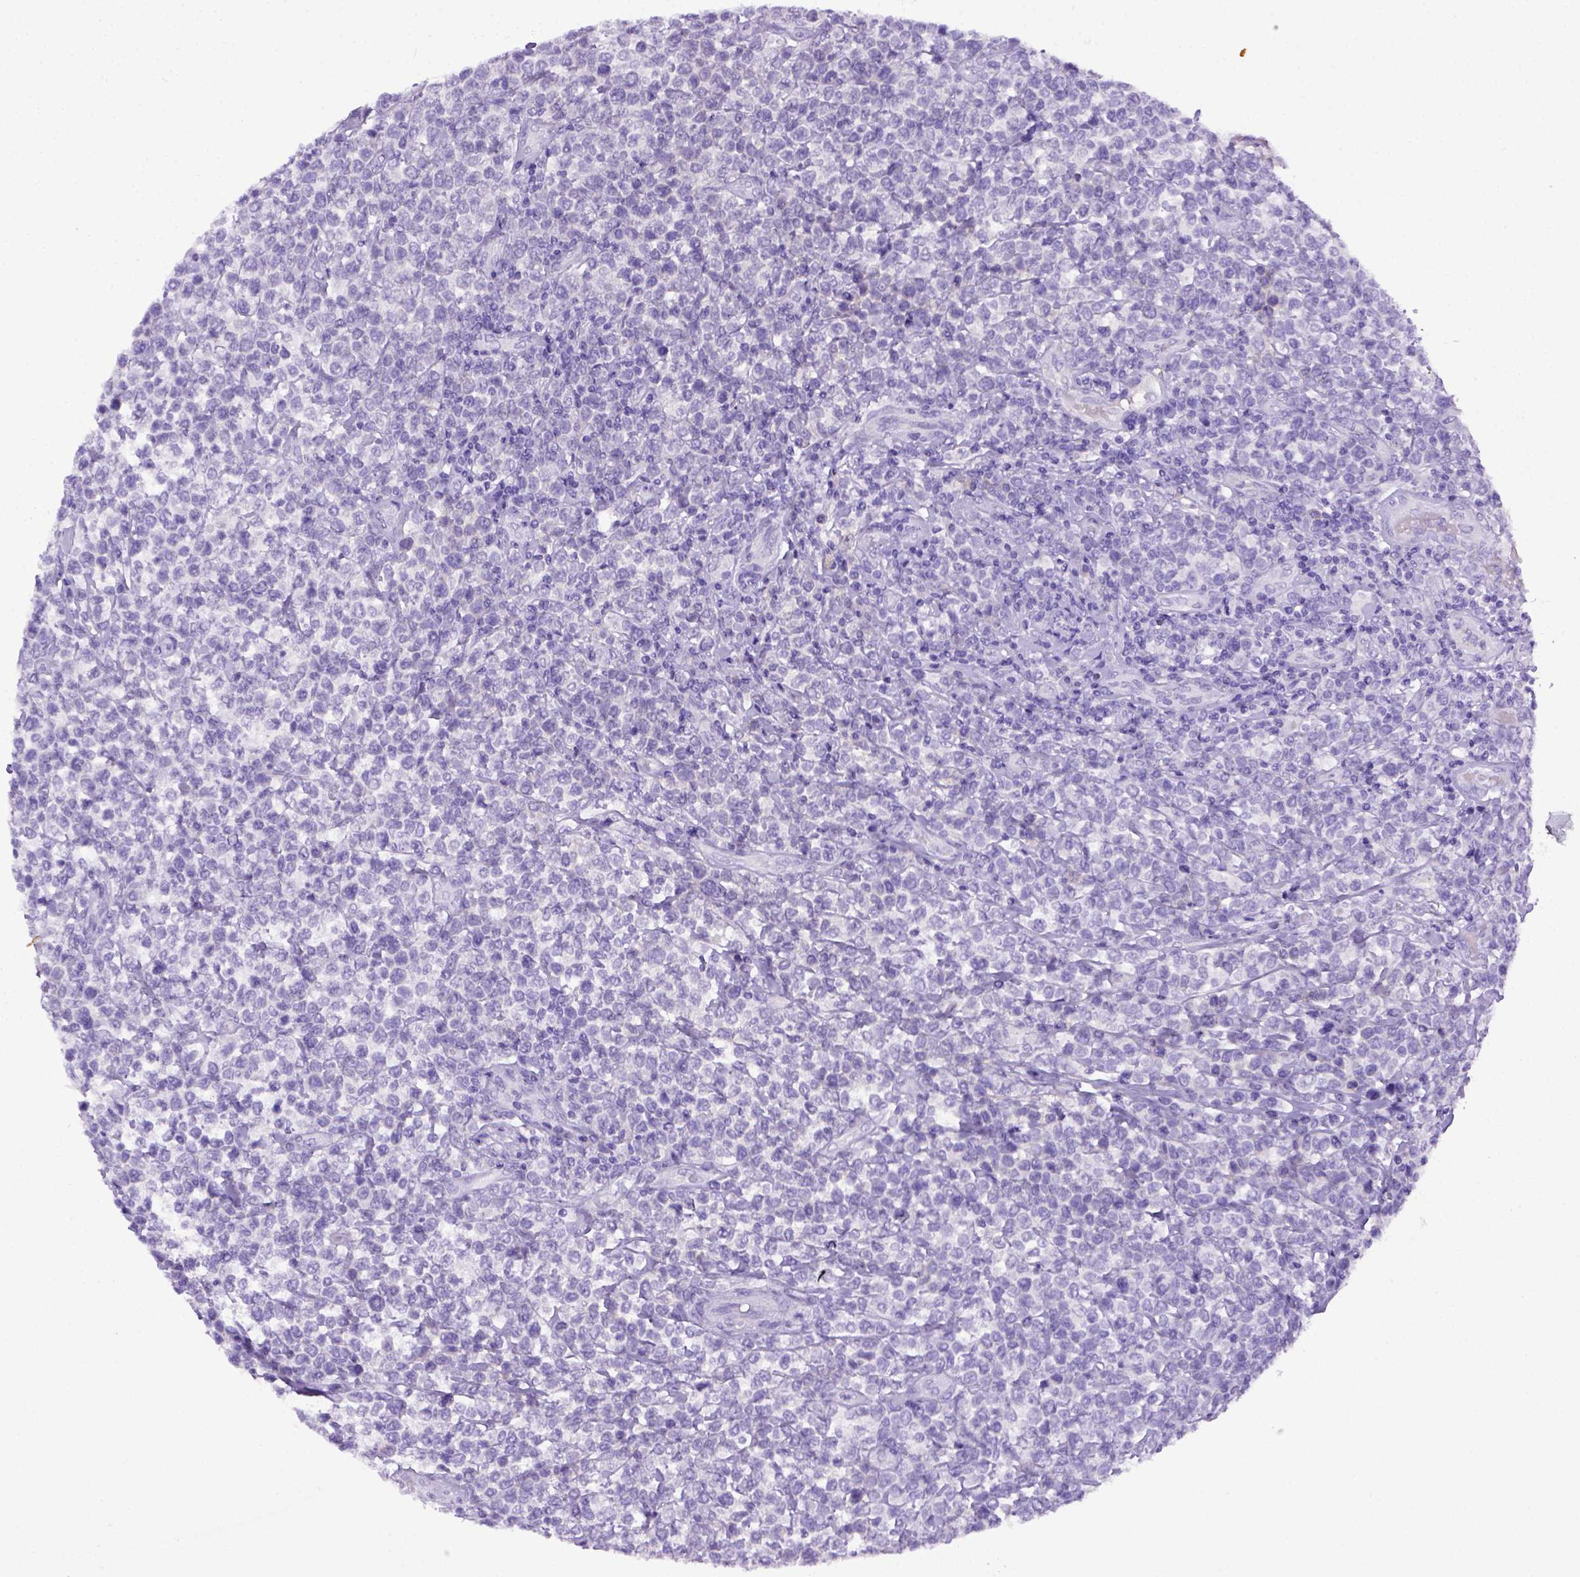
{"staining": {"intensity": "negative", "quantity": "none", "location": "none"}, "tissue": "lymphoma", "cell_type": "Tumor cells", "image_type": "cancer", "snomed": [{"axis": "morphology", "description": "Malignant lymphoma, non-Hodgkin's type, High grade"}, {"axis": "topography", "description": "Soft tissue"}], "caption": "An IHC histopathology image of malignant lymphoma, non-Hodgkin's type (high-grade) is shown. There is no staining in tumor cells of malignant lymphoma, non-Hodgkin's type (high-grade). (Brightfield microscopy of DAB immunohistochemistry (IHC) at high magnification).", "gene": "ITIH4", "patient": {"sex": "female", "age": 56}}